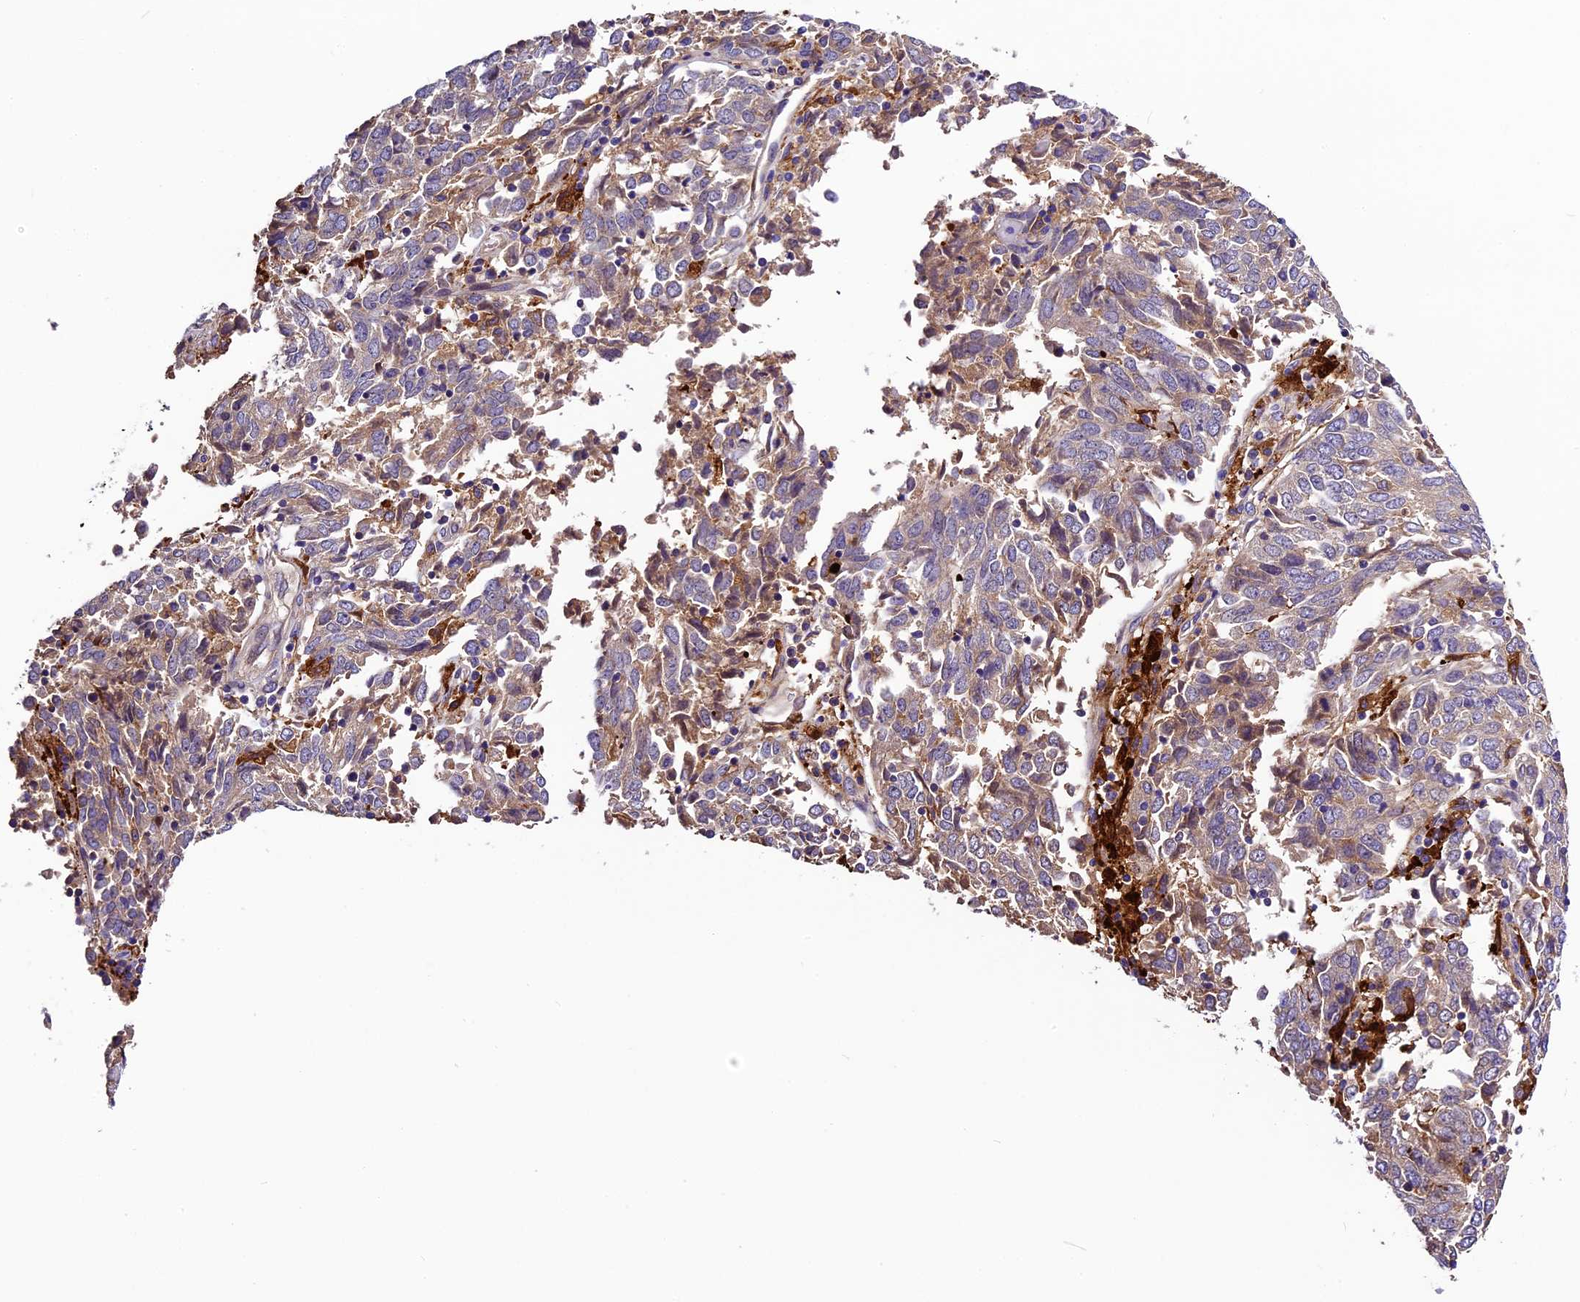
{"staining": {"intensity": "weak", "quantity": "25%-75%", "location": "cytoplasmic/membranous"}, "tissue": "endometrial cancer", "cell_type": "Tumor cells", "image_type": "cancer", "snomed": [{"axis": "morphology", "description": "Adenocarcinoma, NOS"}, {"axis": "topography", "description": "Endometrium"}], "caption": "Endometrial adenocarcinoma stained with a protein marker exhibits weak staining in tumor cells.", "gene": "CILP2", "patient": {"sex": "female", "age": 80}}